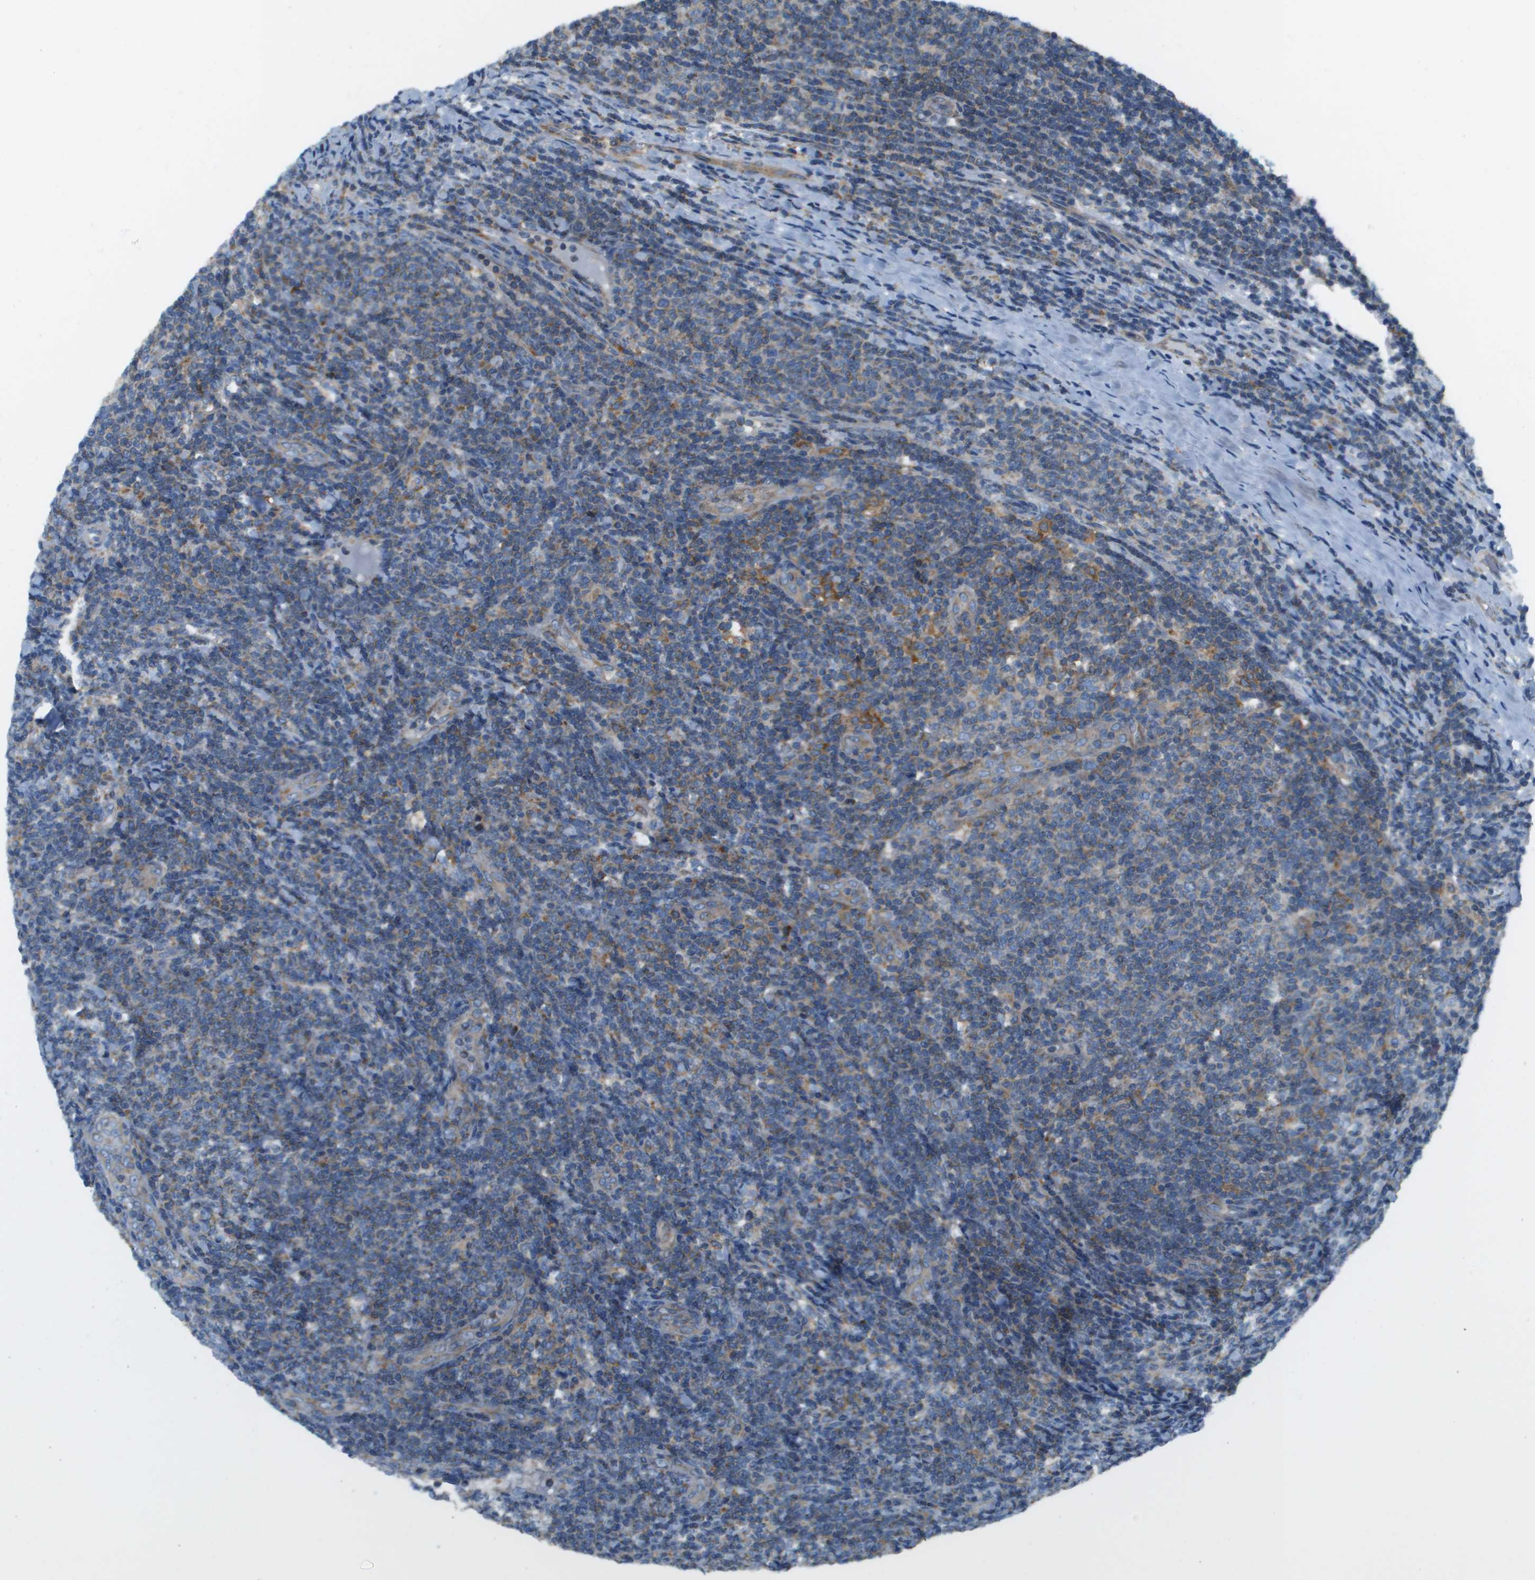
{"staining": {"intensity": "moderate", "quantity": ">75%", "location": "cytoplasmic/membranous"}, "tissue": "lymphoma", "cell_type": "Tumor cells", "image_type": "cancer", "snomed": [{"axis": "morphology", "description": "Malignant lymphoma, non-Hodgkin's type, Low grade"}, {"axis": "topography", "description": "Lymph node"}], "caption": "Immunohistochemistry (IHC) of human lymphoma shows medium levels of moderate cytoplasmic/membranous expression in approximately >75% of tumor cells.", "gene": "TAOK3", "patient": {"sex": "male", "age": 66}}